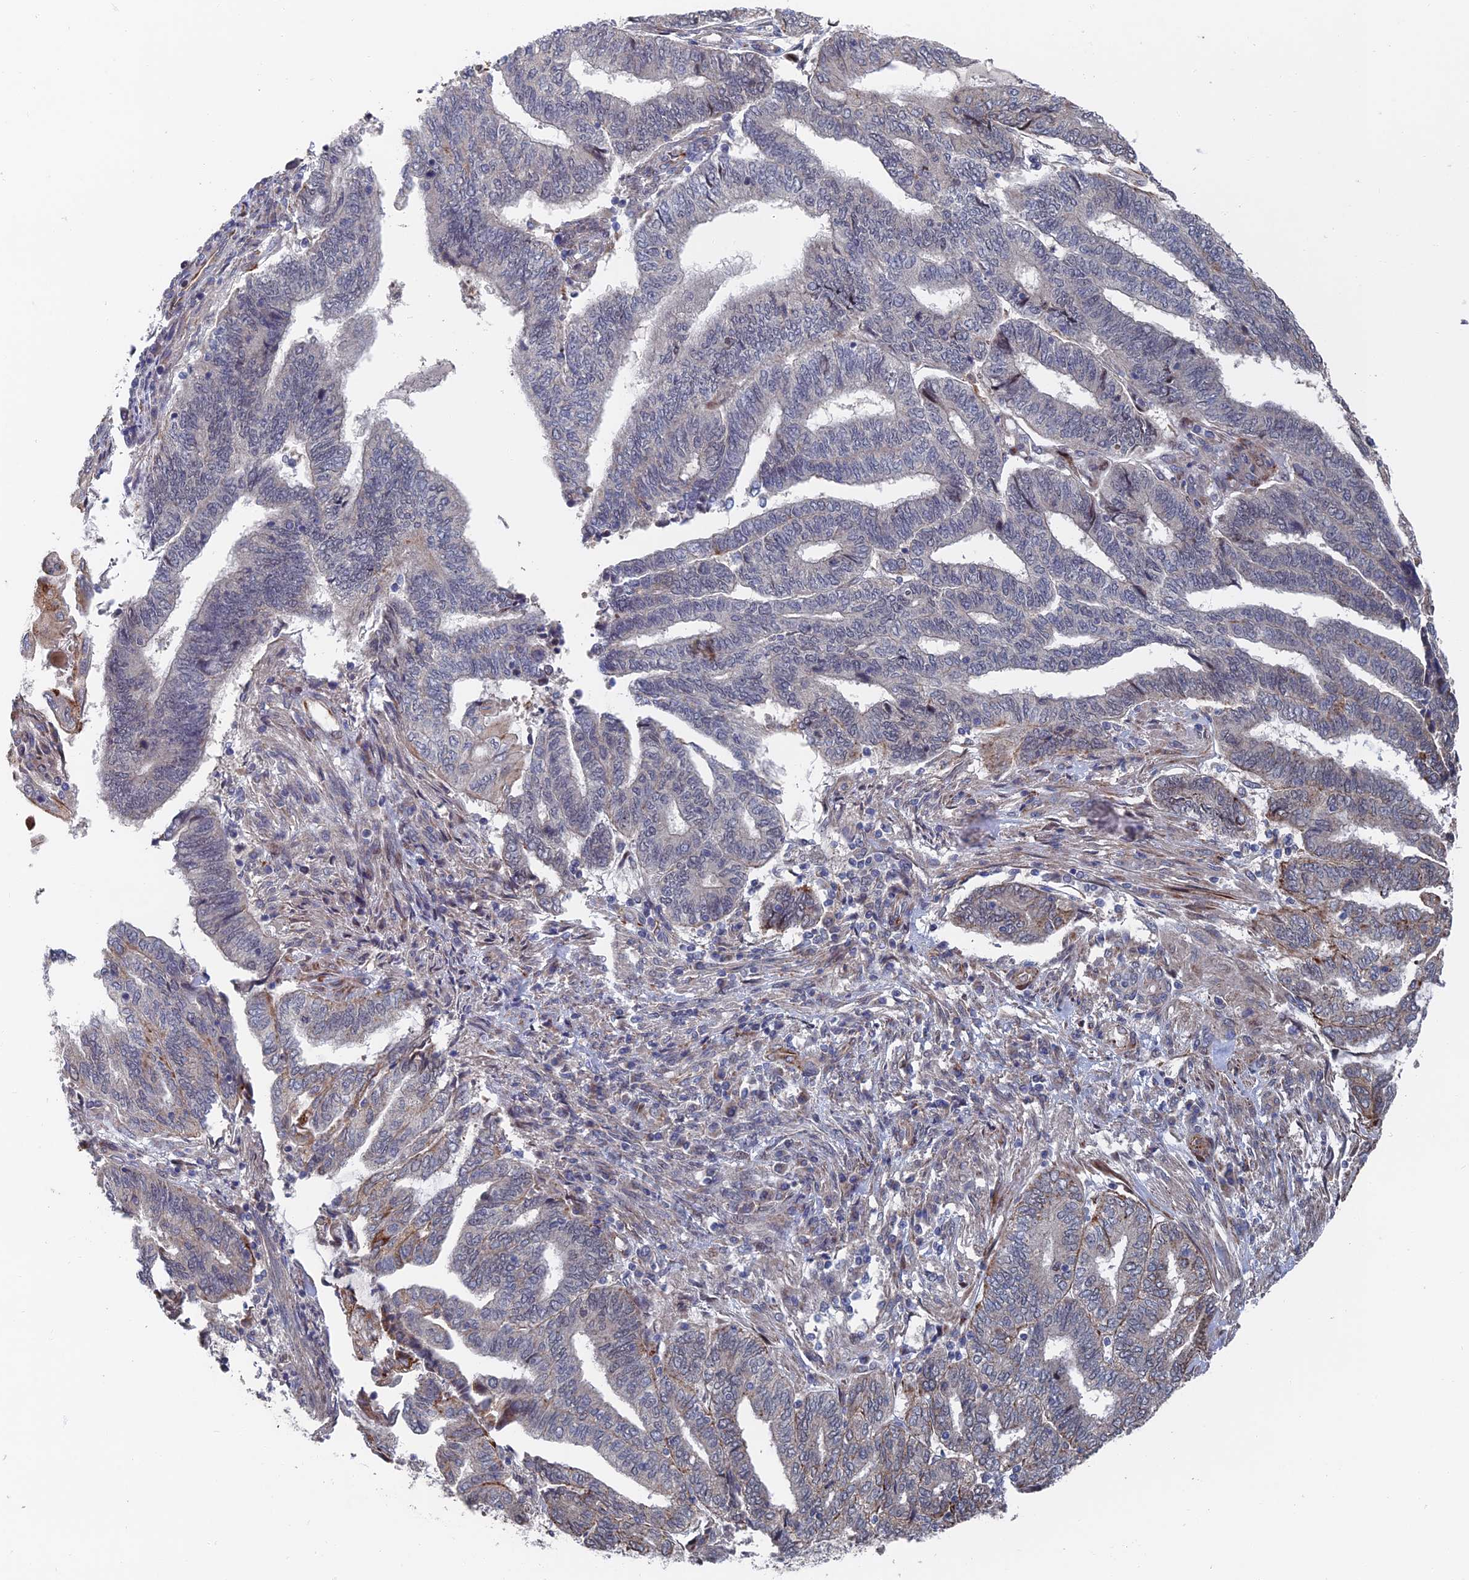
{"staining": {"intensity": "moderate", "quantity": "<25%", "location": "cytoplasmic/membranous"}, "tissue": "endometrial cancer", "cell_type": "Tumor cells", "image_type": "cancer", "snomed": [{"axis": "morphology", "description": "Adenocarcinoma, NOS"}, {"axis": "topography", "description": "Uterus"}, {"axis": "topography", "description": "Endometrium"}], "caption": "Immunohistochemical staining of endometrial cancer (adenocarcinoma) displays low levels of moderate cytoplasmic/membranous expression in about <25% of tumor cells. Ihc stains the protein of interest in brown and the nuclei are stained blue.", "gene": "GTF2IRD1", "patient": {"sex": "female", "age": 70}}